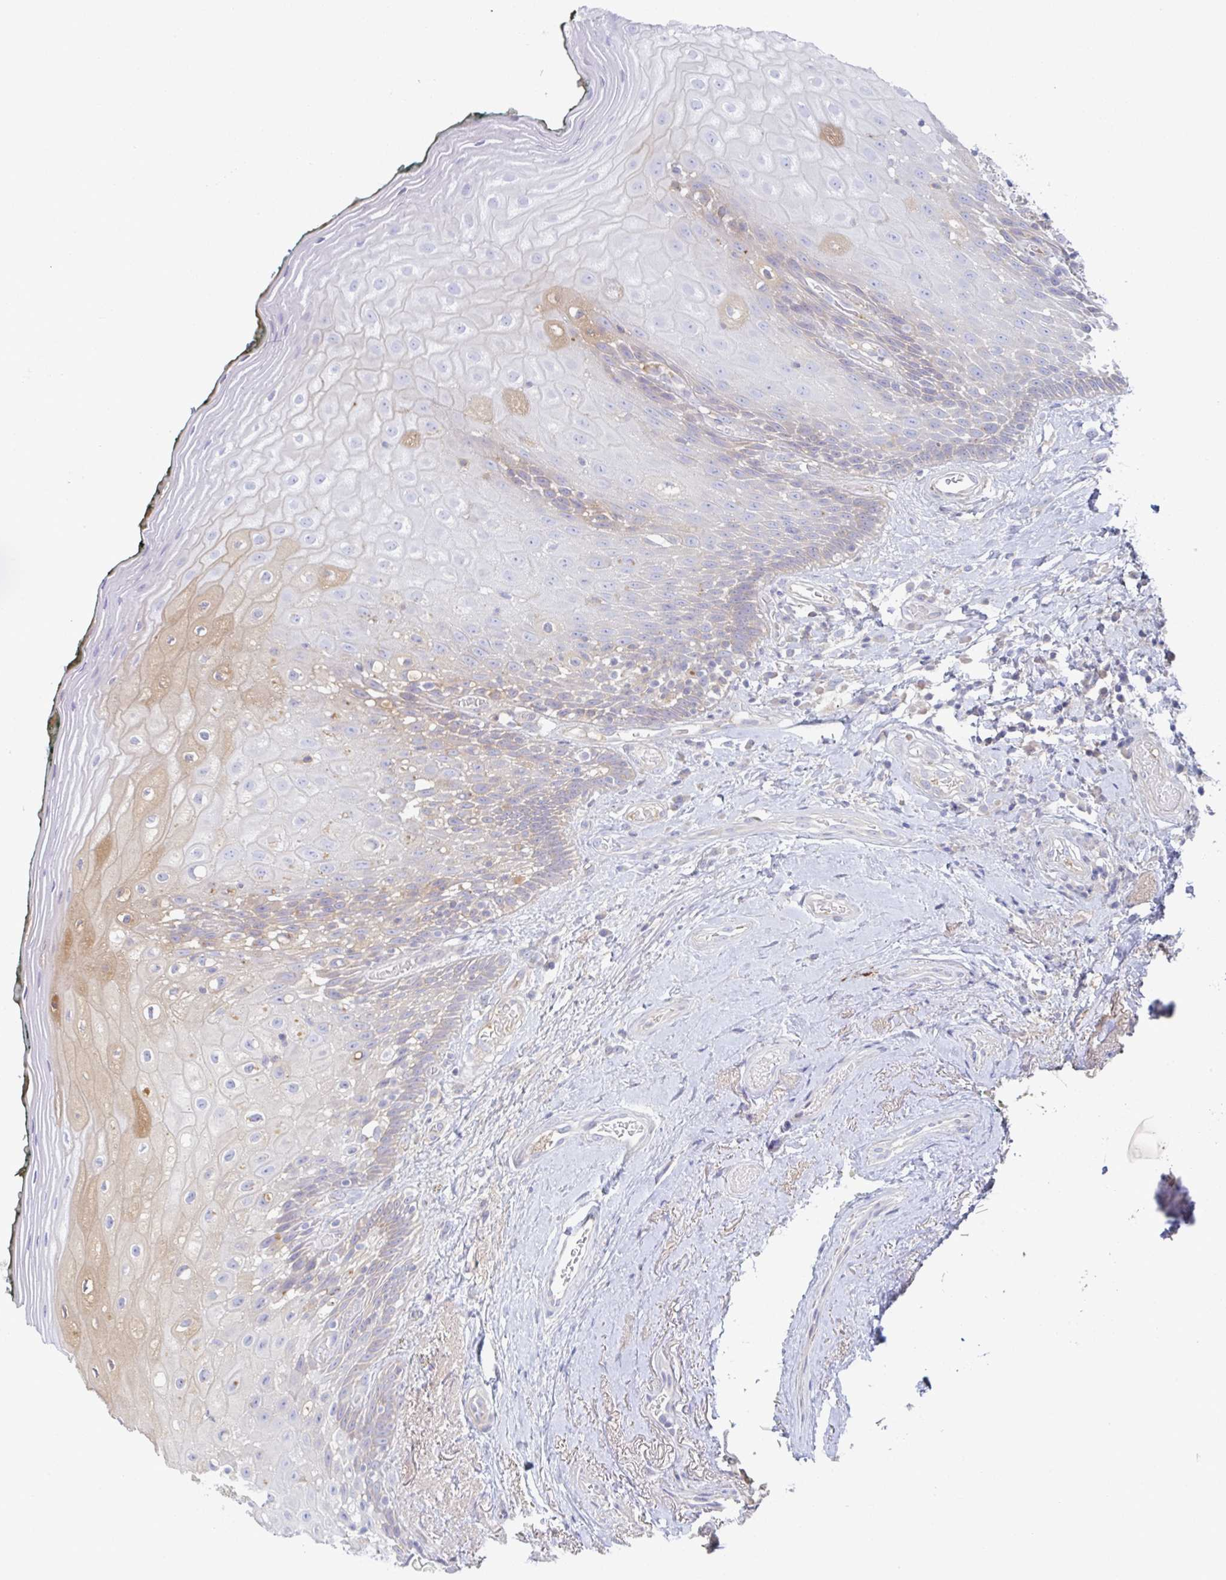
{"staining": {"intensity": "weak", "quantity": "<25%", "location": "cytoplasmic/membranous"}, "tissue": "oral mucosa", "cell_type": "Squamous epithelial cells", "image_type": "normal", "snomed": [{"axis": "morphology", "description": "Normal tissue, NOS"}, {"axis": "morphology", "description": "Squamous cell carcinoma, NOS"}, {"axis": "topography", "description": "Oral tissue"}, {"axis": "topography", "description": "Head-Neck"}], "caption": "This is an immunohistochemistry photomicrograph of benign human oral mucosa. There is no expression in squamous epithelial cells.", "gene": "AMPD2", "patient": {"sex": "male", "age": 64}}